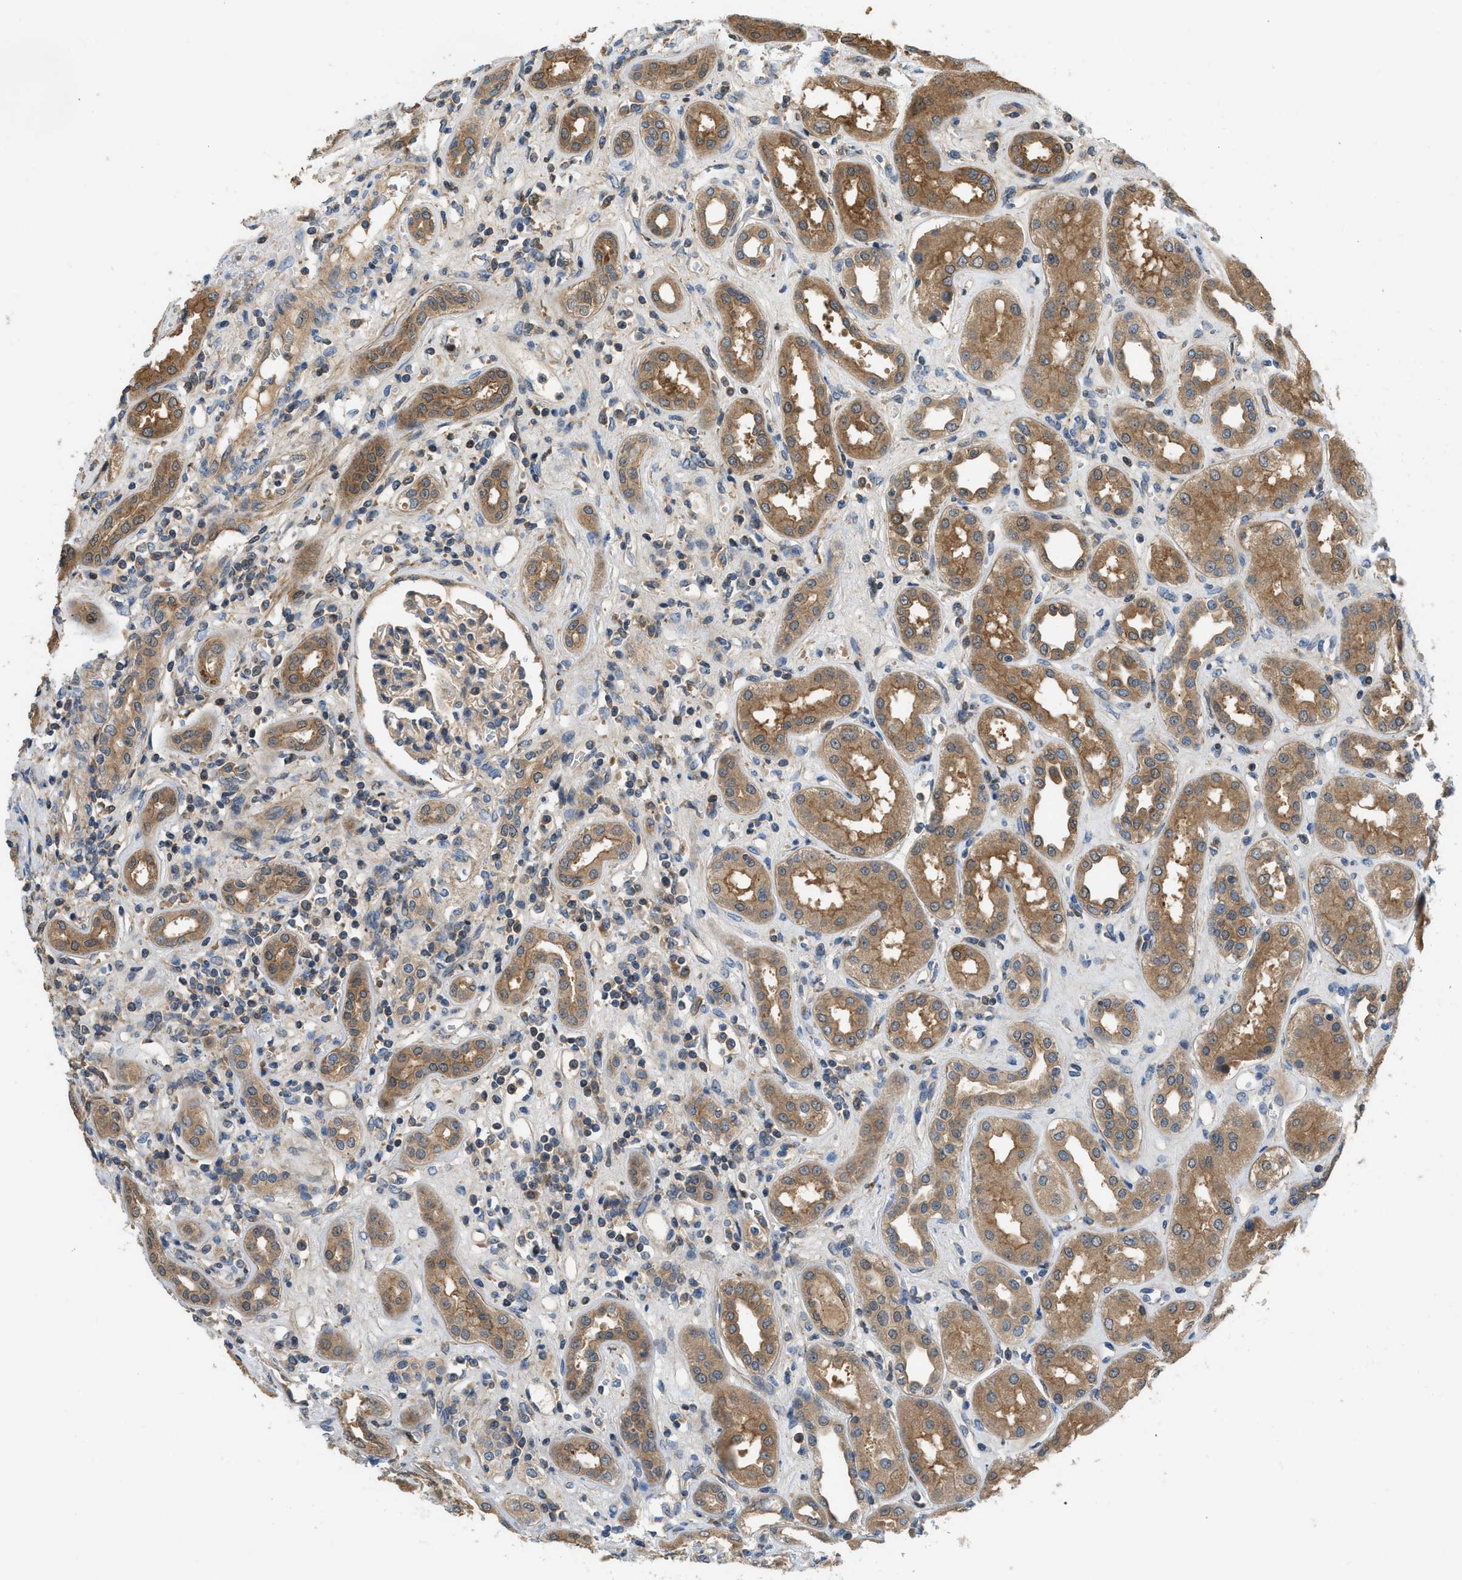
{"staining": {"intensity": "weak", "quantity": "25%-75%", "location": "cytoplasmic/membranous"}, "tissue": "kidney", "cell_type": "Cells in glomeruli", "image_type": "normal", "snomed": [{"axis": "morphology", "description": "Normal tissue, NOS"}, {"axis": "topography", "description": "Kidney"}], "caption": "IHC micrograph of benign kidney: kidney stained using immunohistochemistry displays low levels of weak protein expression localized specifically in the cytoplasmic/membranous of cells in glomeruli, appearing as a cytoplasmic/membranous brown color.", "gene": "GPR31", "patient": {"sex": "male", "age": 59}}